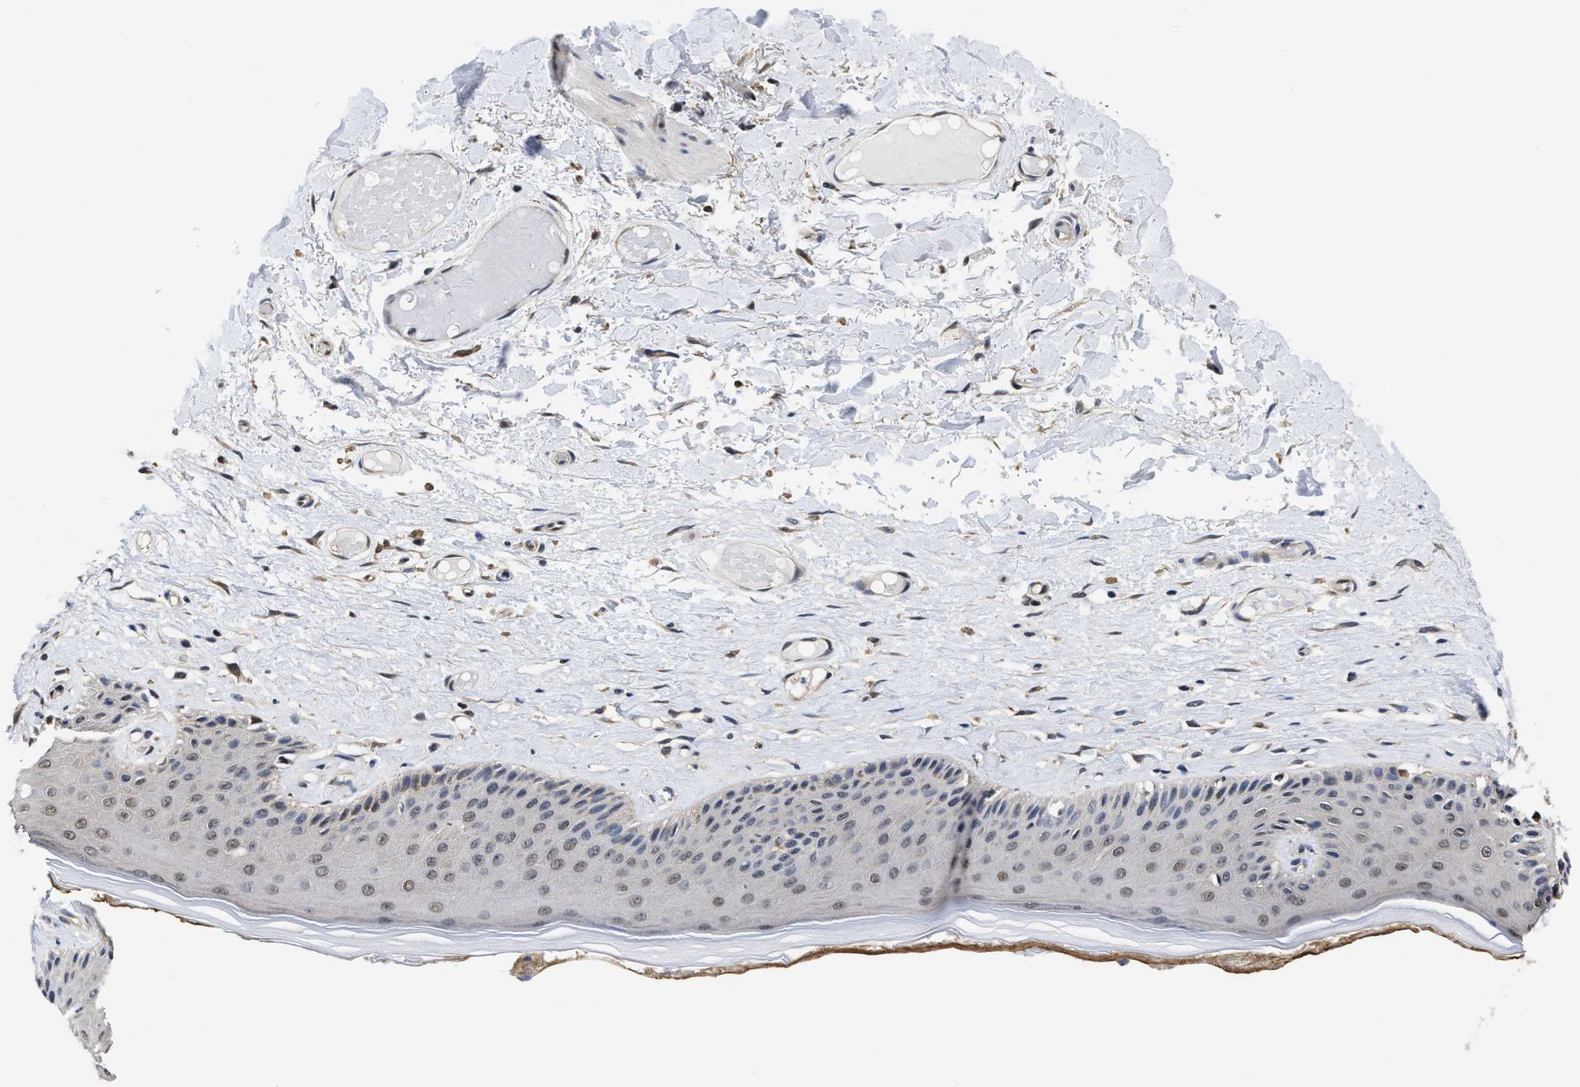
{"staining": {"intensity": "moderate", "quantity": "25%-75%", "location": "nuclear"}, "tissue": "skin", "cell_type": "Epidermal cells", "image_type": "normal", "snomed": [{"axis": "morphology", "description": "Normal tissue, NOS"}, {"axis": "topography", "description": "Vulva"}], "caption": "IHC of unremarkable human skin exhibits medium levels of moderate nuclear expression in approximately 25%-75% of epidermal cells.", "gene": "MCOLN2", "patient": {"sex": "female", "age": 73}}